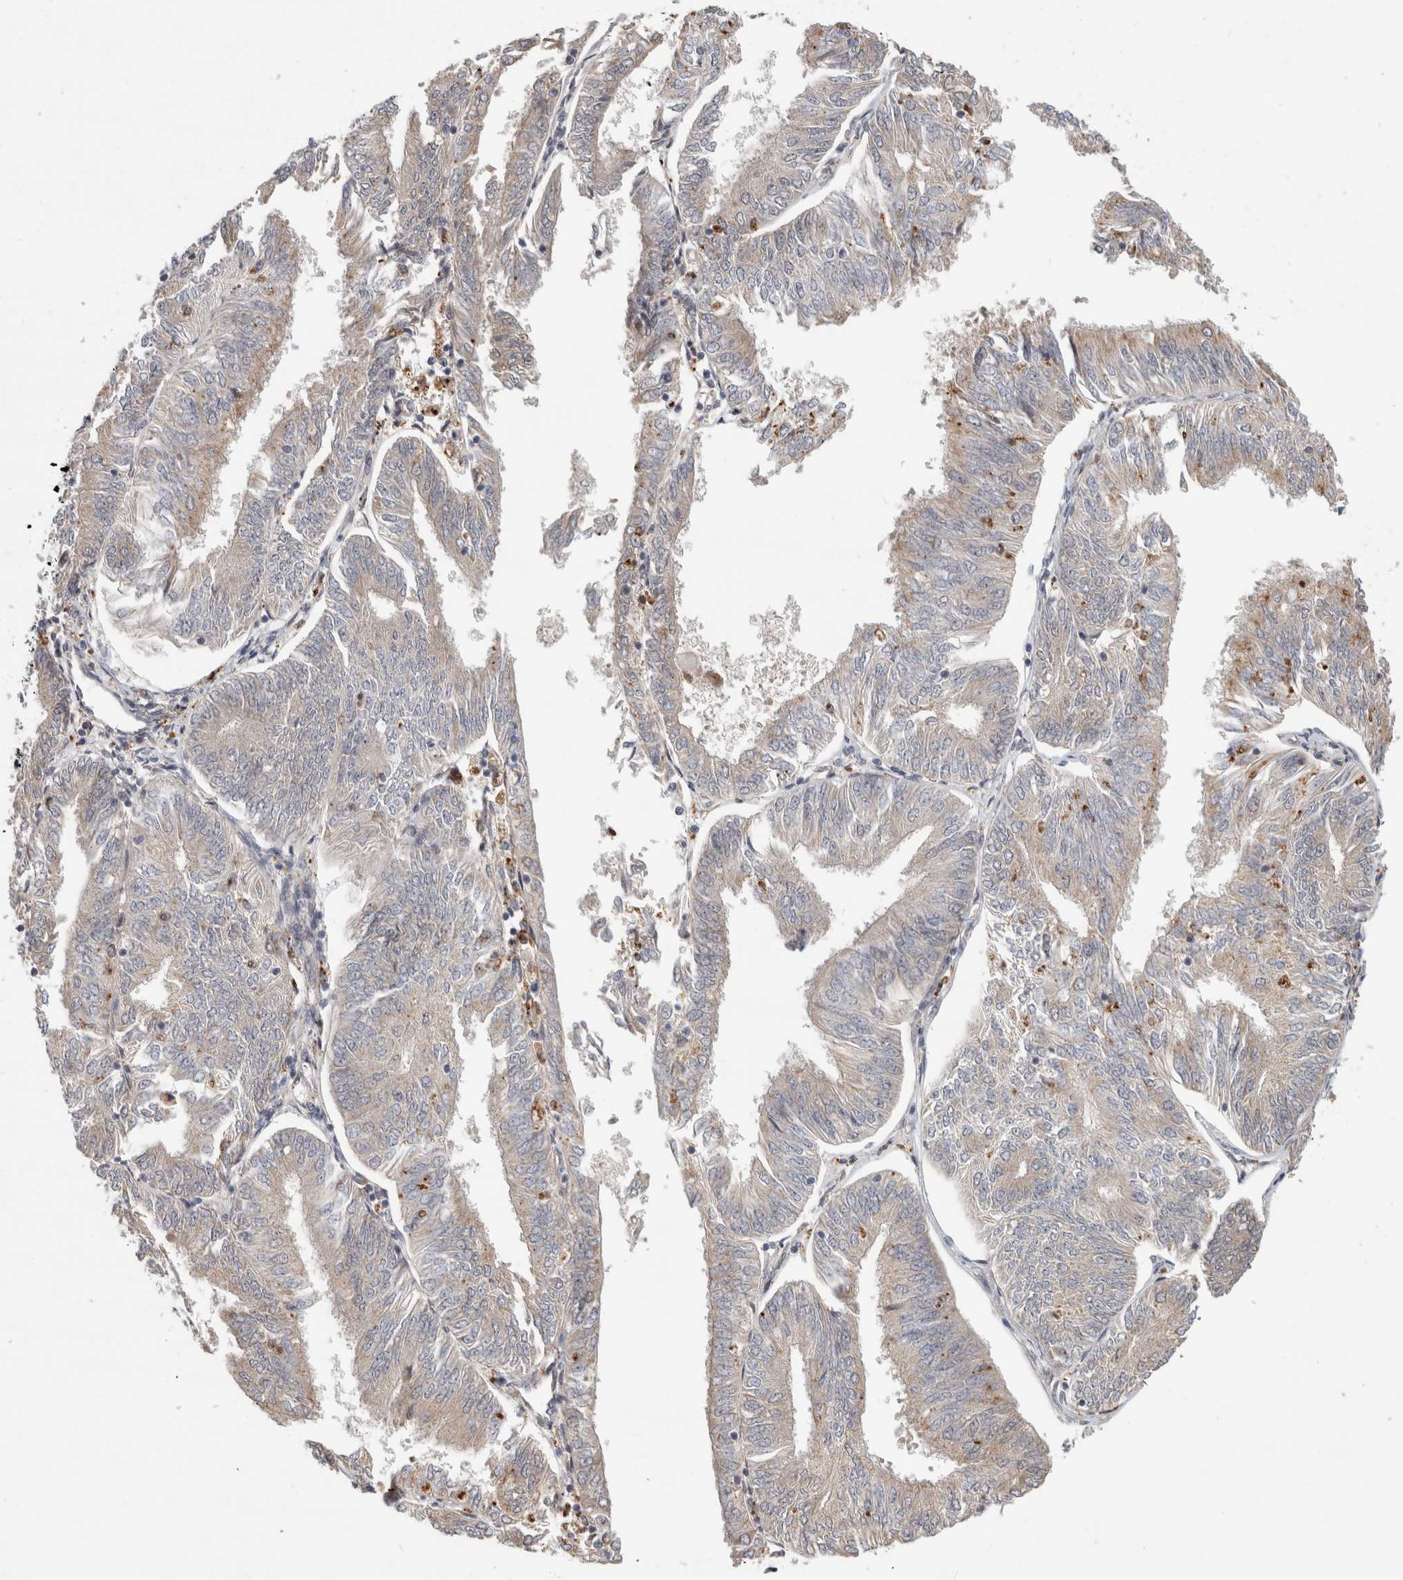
{"staining": {"intensity": "weak", "quantity": ">75%", "location": "cytoplasmic/membranous"}, "tissue": "endometrial cancer", "cell_type": "Tumor cells", "image_type": "cancer", "snomed": [{"axis": "morphology", "description": "Adenocarcinoma, NOS"}, {"axis": "topography", "description": "Endometrium"}], "caption": "Immunohistochemical staining of endometrial cancer (adenocarcinoma) demonstrates weak cytoplasmic/membranous protein expression in approximately >75% of tumor cells.", "gene": "NAB2", "patient": {"sex": "female", "age": 58}}